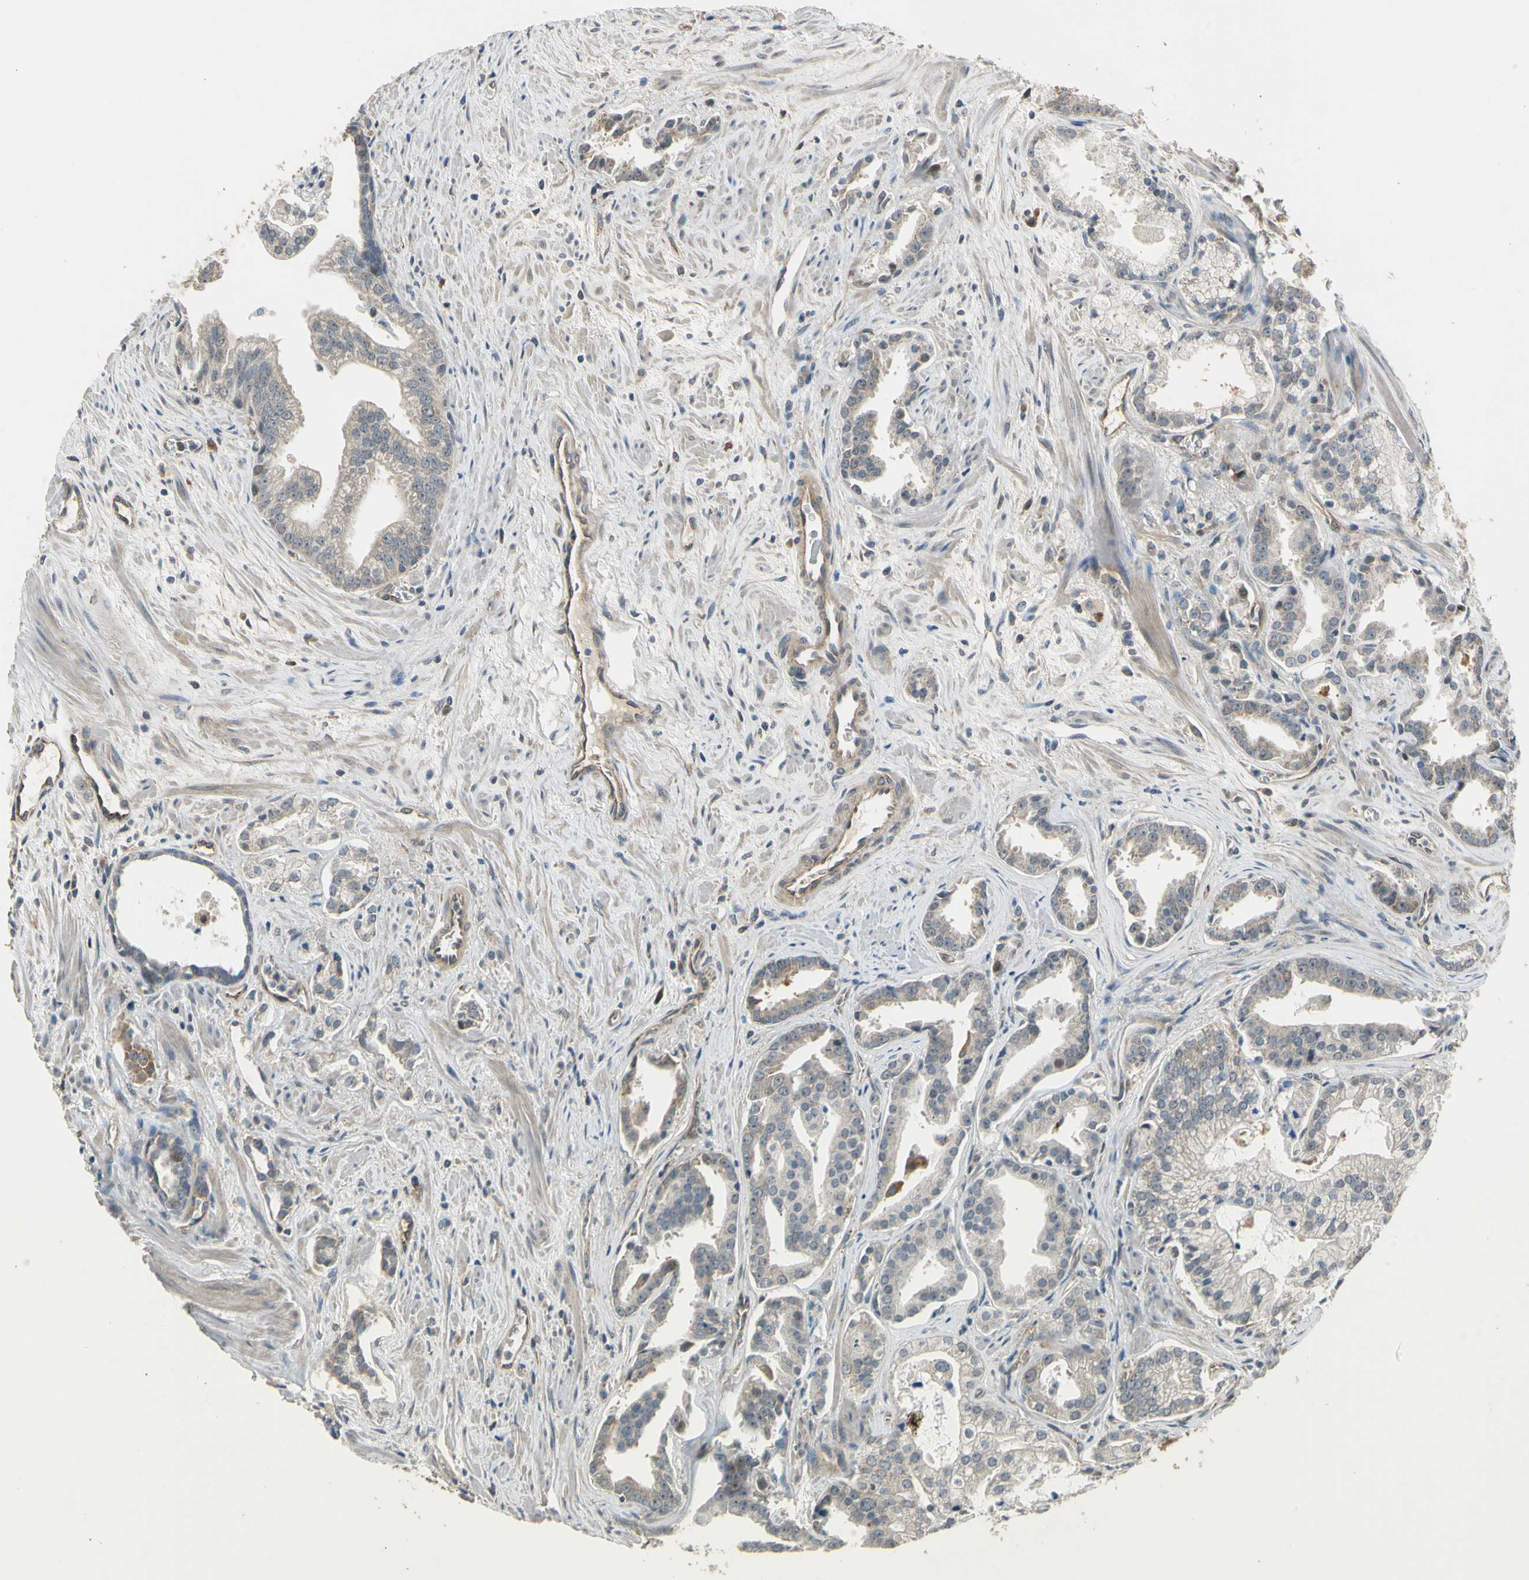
{"staining": {"intensity": "weak", "quantity": ">75%", "location": "cytoplasmic/membranous"}, "tissue": "prostate cancer", "cell_type": "Tumor cells", "image_type": "cancer", "snomed": [{"axis": "morphology", "description": "Adenocarcinoma, High grade"}, {"axis": "topography", "description": "Prostate"}], "caption": "IHC histopathology image of human prostate adenocarcinoma (high-grade) stained for a protein (brown), which demonstrates low levels of weak cytoplasmic/membranous expression in about >75% of tumor cells.", "gene": "EFNB2", "patient": {"sex": "male", "age": 67}}